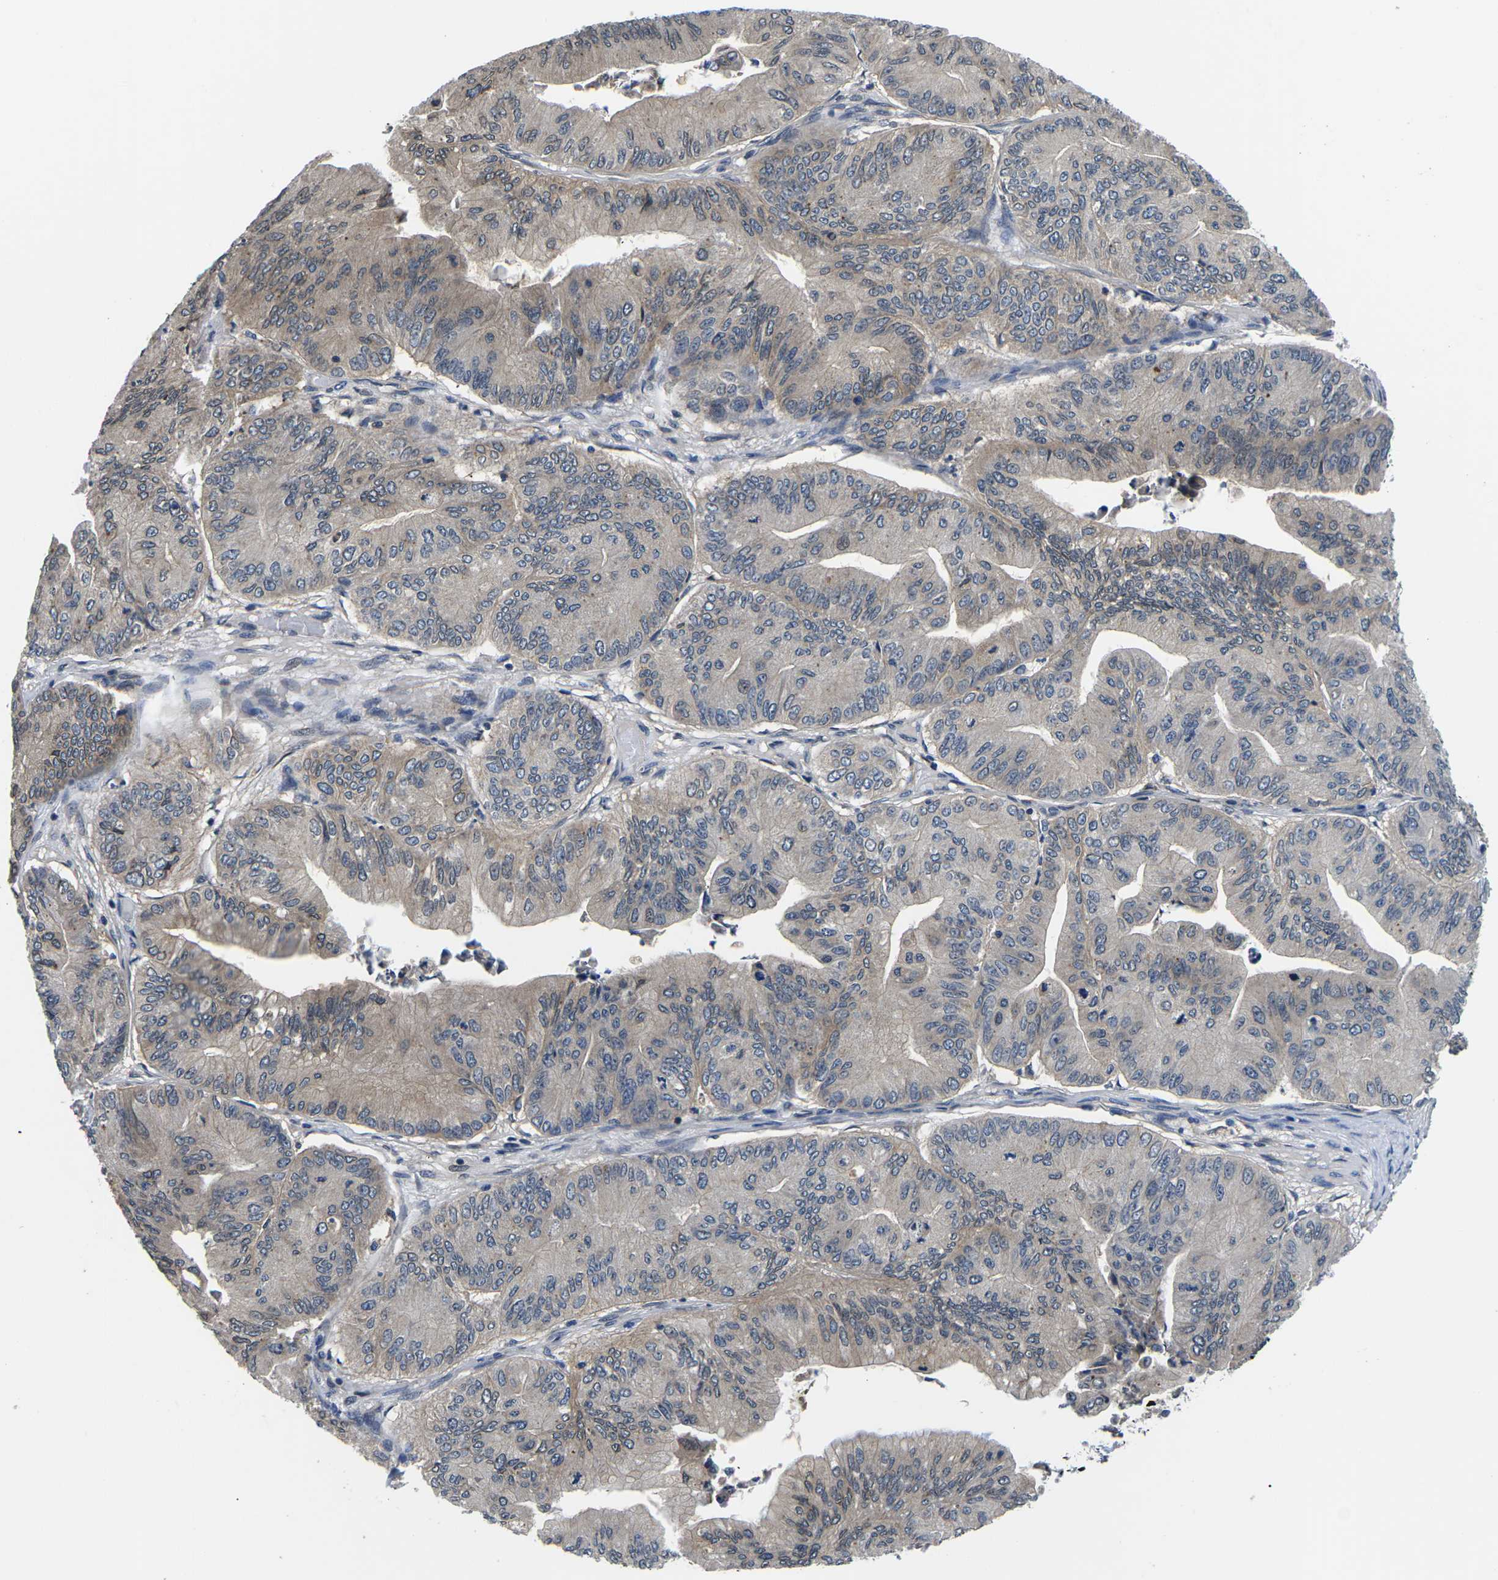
{"staining": {"intensity": "weak", "quantity": "<25%", "location": "nuclear"}, "tissue": "ovarian cancer", "cell_type": "Tumor cells", "image_type": "cancer", "snomed": [{"axis": "morphology", "description": "Cystadenocarcinoma, mucinous, NOS"}, {"axis": "topography", "description": "Ovary"}], "caption": "Mucinous cystadenocarcinoma (ovarian) stained for a protein using immunohistochemistry (IHC) displays no expression tumor cells.", "gene": "SNX10", "patient": {"sex": "female", "age": 61}}